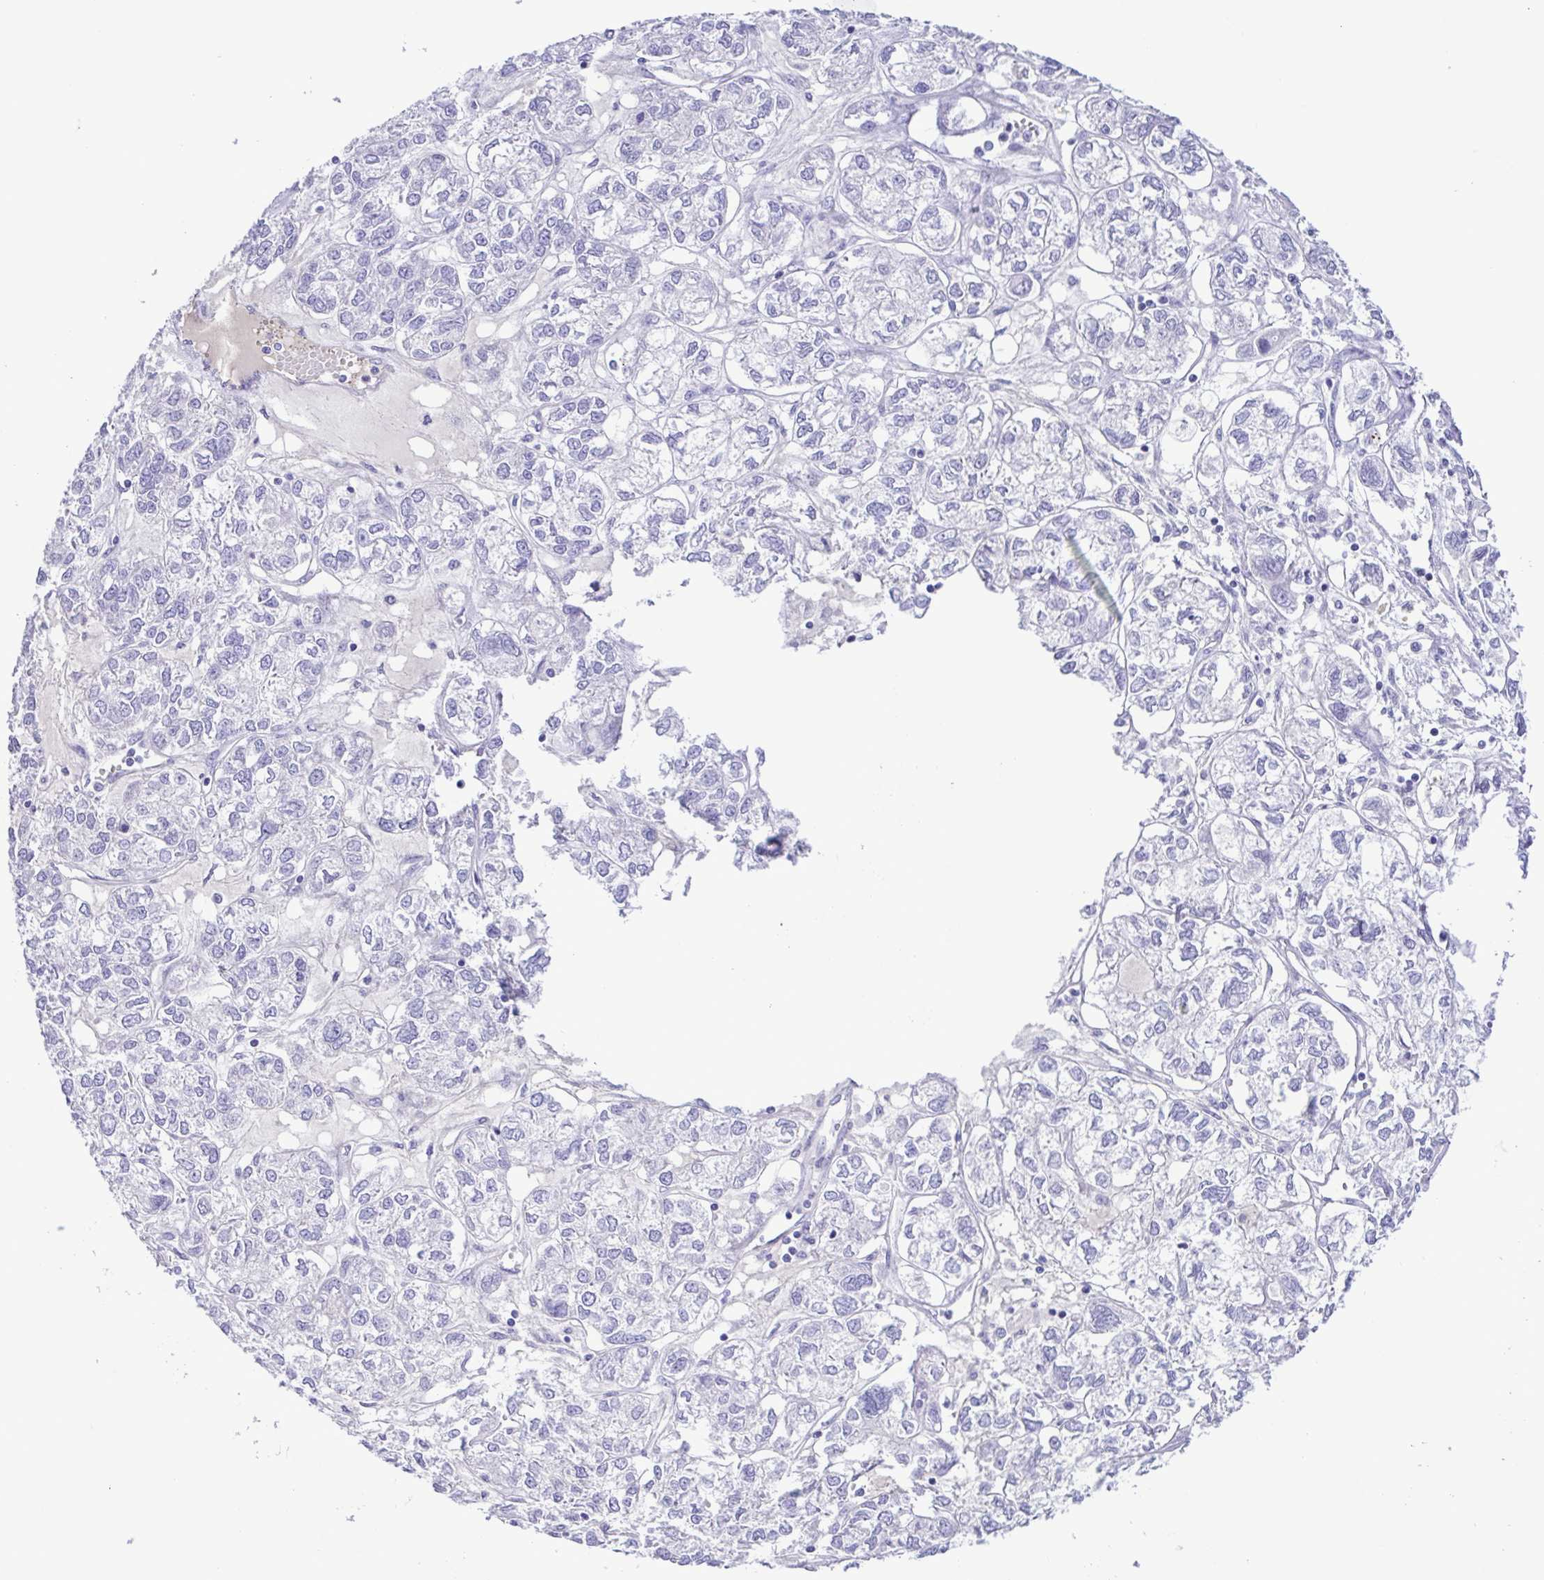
{"staining": {"intensity": "negative", "quantity": "none", "location": "none"}, "tissue": "ovarian cancer", "cell_type": "Tumor cells", "image_type": "cancer", "snomed": [{"axis": "morphology", "description": "Carcinoma, endometroid"}, {"axis": "topography", "description": "Ovary"}], "caption": "IHC of ovarian cancer (endometroid carcinoma) demonstrates no expression in tumor cells.", "gene": "GABBR2", "patient": {"sex": "female", "age": 64}}